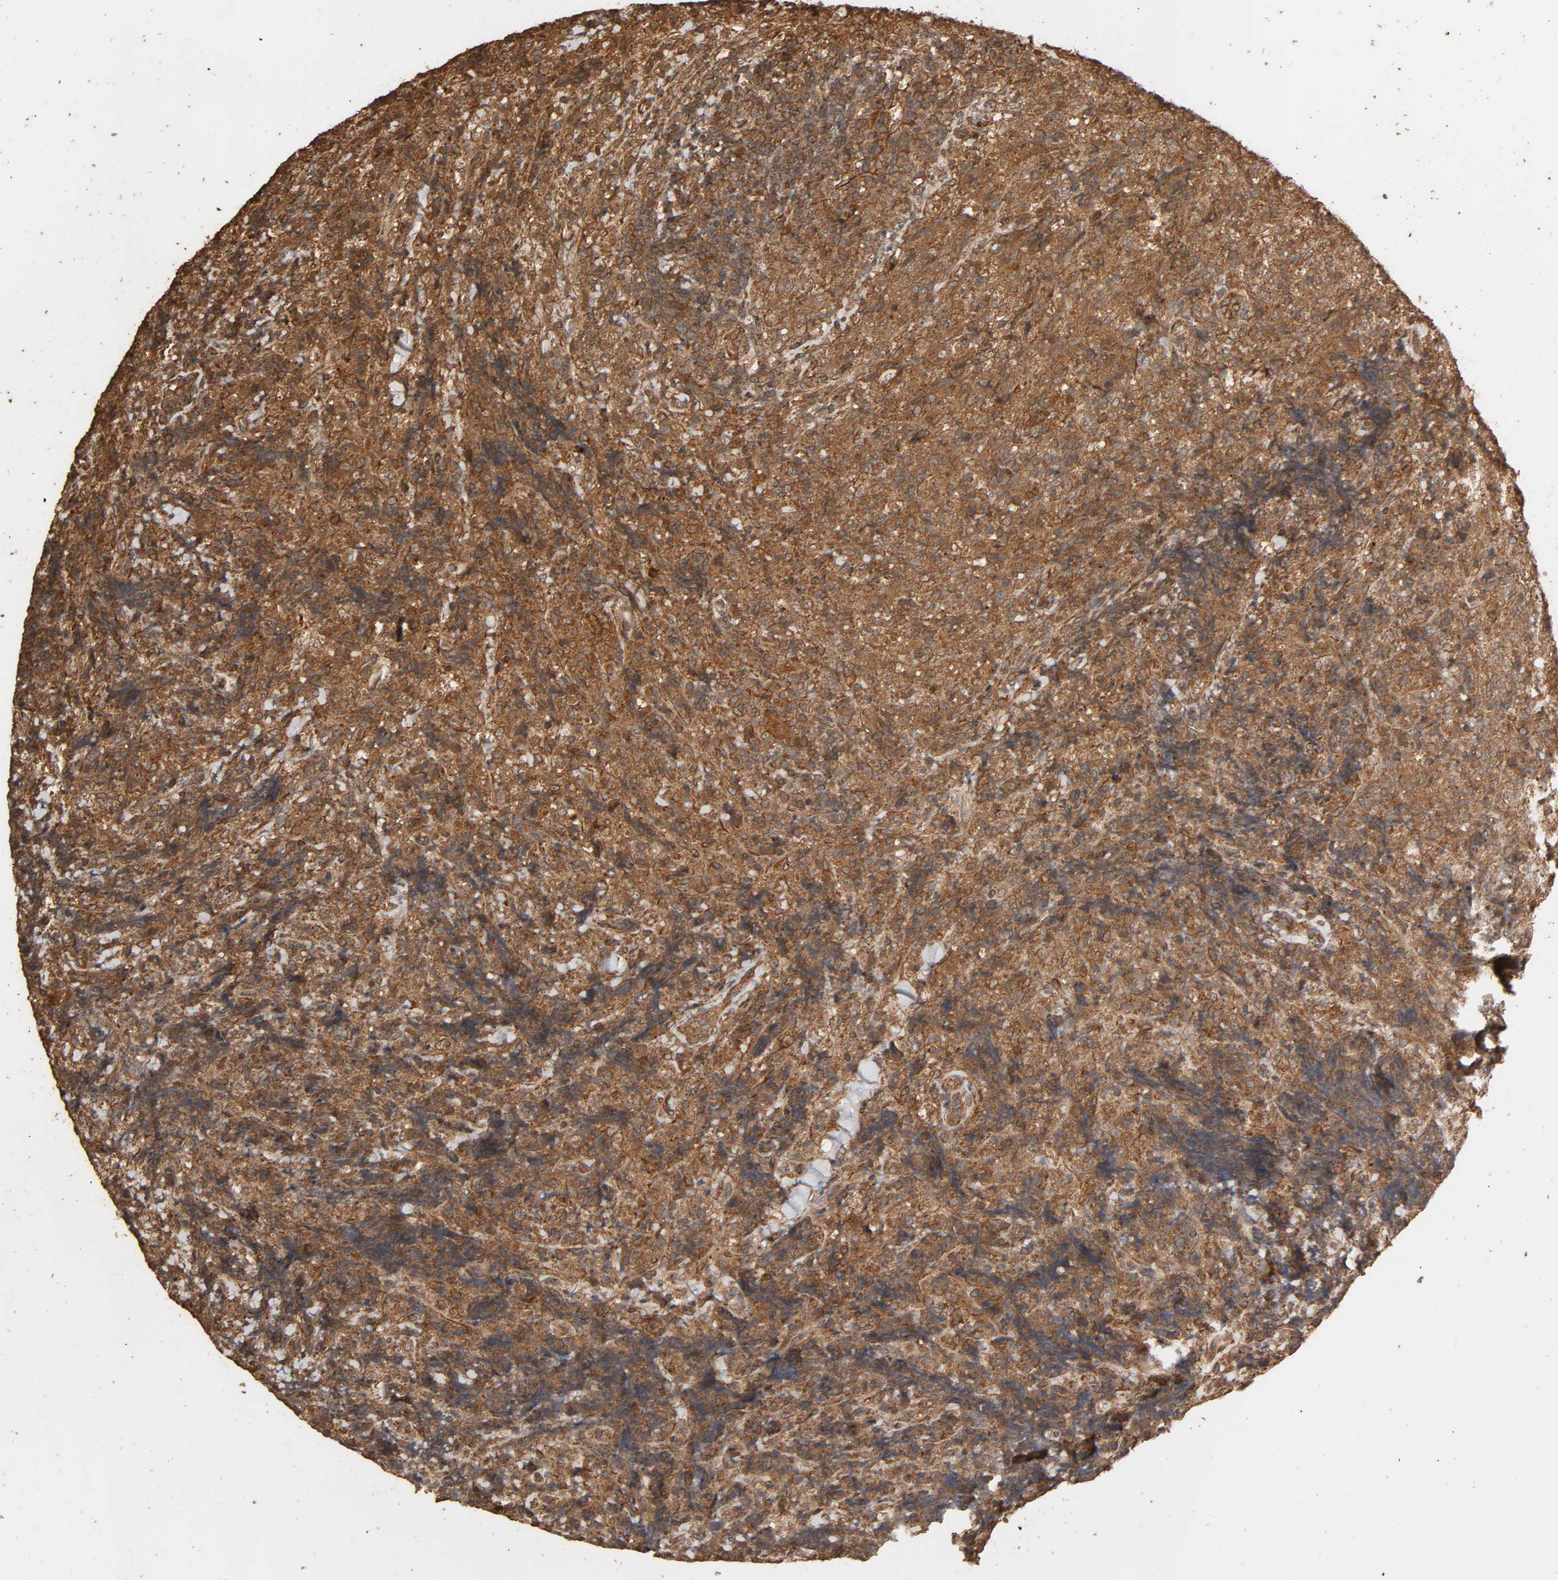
{"staining": {"intensity": "moderate", "quantity": ">75%", "location": "cytoplasmic/membranous"}, "tissue": "lymphoma", "cell_type": "Tumor cells", "image_type": "cancer", "snomed": [{"axis": "morphology", "description": "Malignant lymphoma, non-Hodgkin's type, High grade"}, {"axis": "topography", "description": "Tonsil"}], "caption": "Immunohistochemistry (DAB (3,3'-diaminobenzidine)) staining of lymphoma demonstrates moderate cytoplasmic/membranous protein positivity in approximately >75% of tumor cells. (Stains: DAB in brown, nuclei in blue, Microscopy: brightfield microscopy at high magnification).", "gene": "RPS6KA6", "patient": {"sex": "female", "age": 36}}